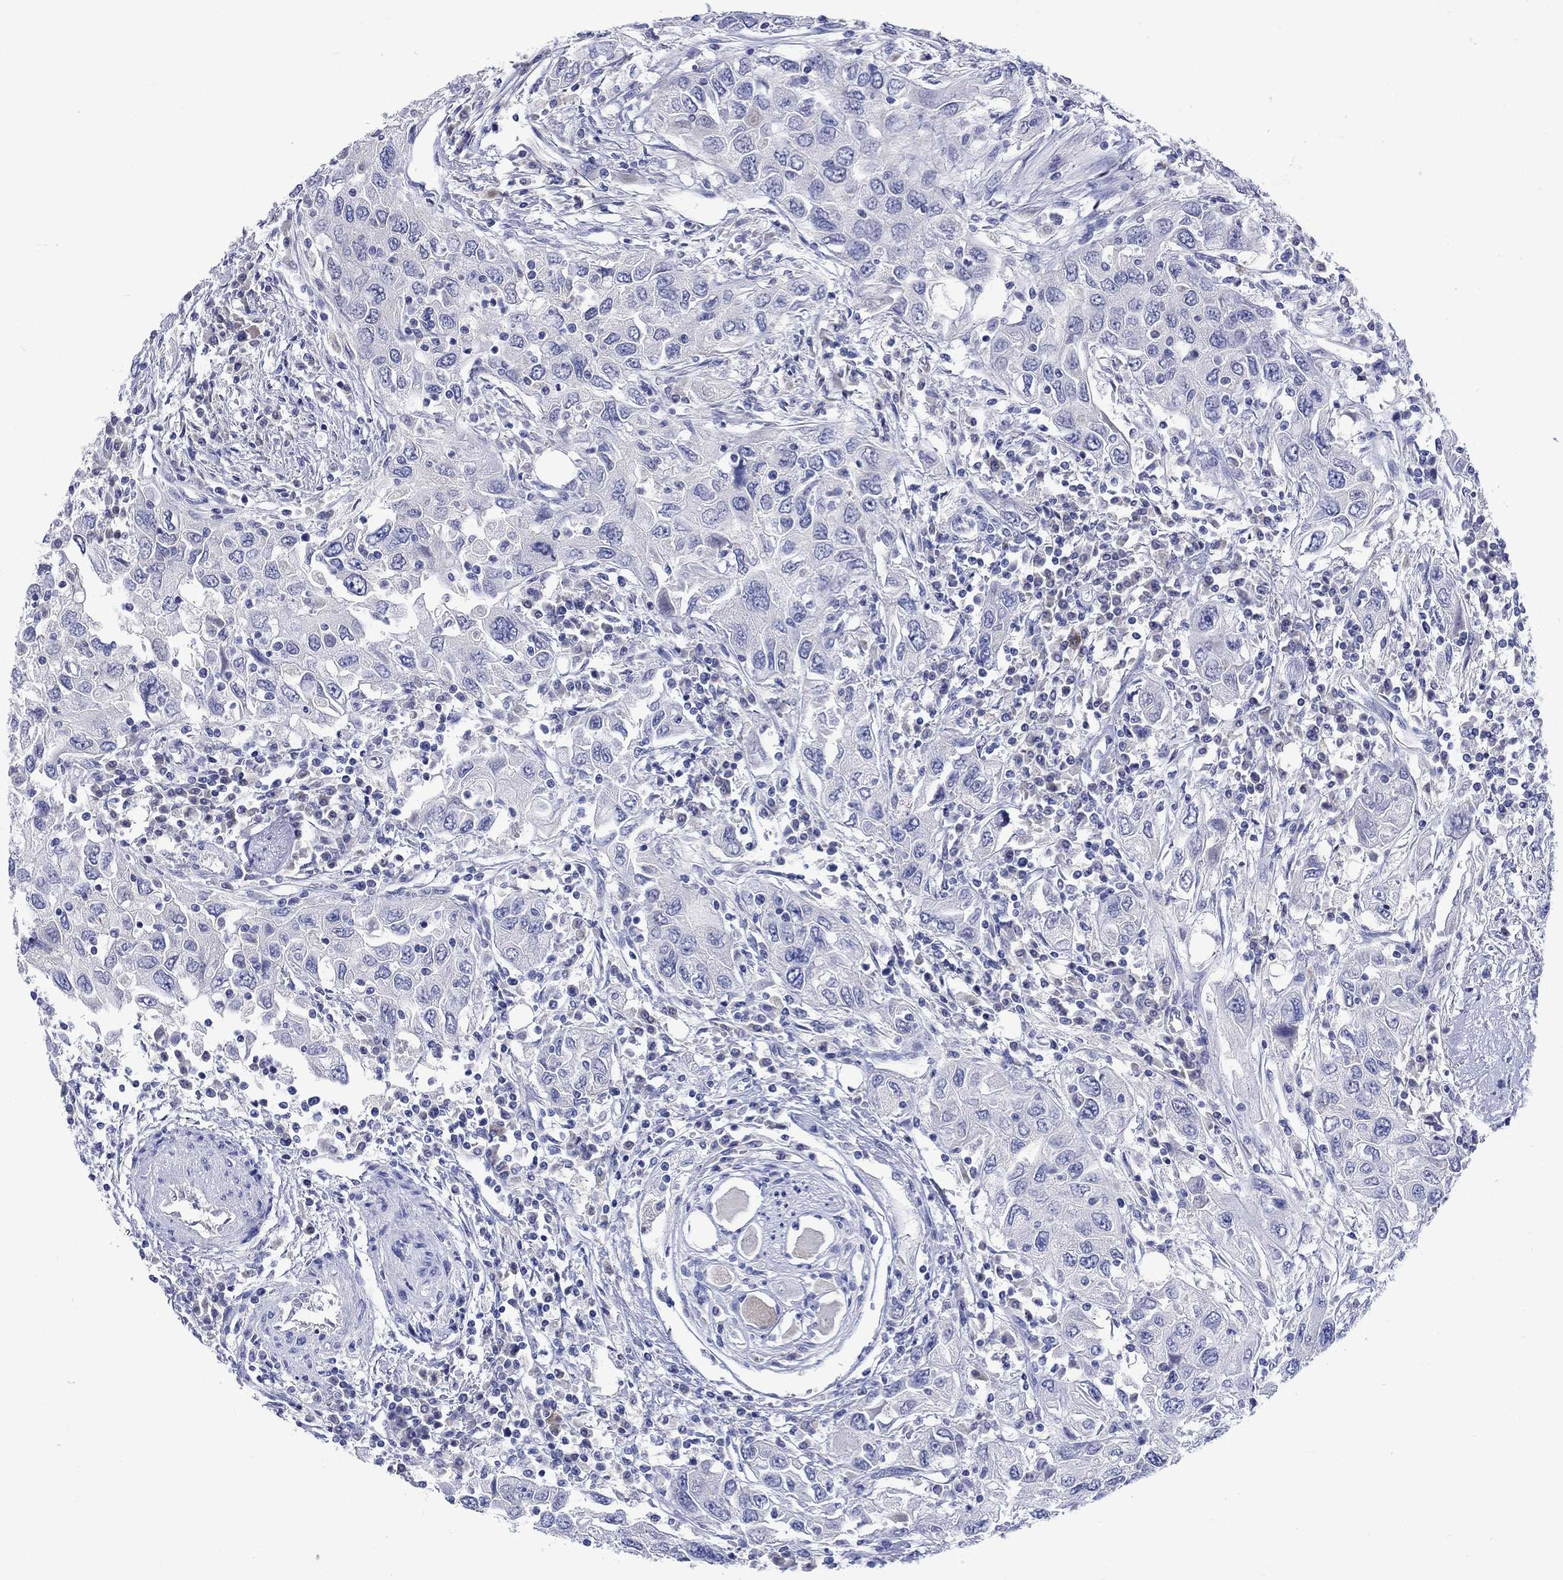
{"staining": {"intensity": "negative", "quantity": "none", "location": "none"}, "tissue": "urothelial cancer", "cell_type": "Tumor cells", "image_type": "cancer", "snomed": [{"axis": "morphology", "description": "Urothelial carcinoma, High grade"}, {"axis": "topography", "description": "Urinary bladder"}], "caption": "Tumor cells show no significant positivity in urothelial cancer. The staining is performed using DAB (3,3'-diaminobenzidine) brown chromogen with nuclei counter-stained in using hematoxylin.", "gene": "CACNG3", "patient": {"sex": "male", "age": 76}}